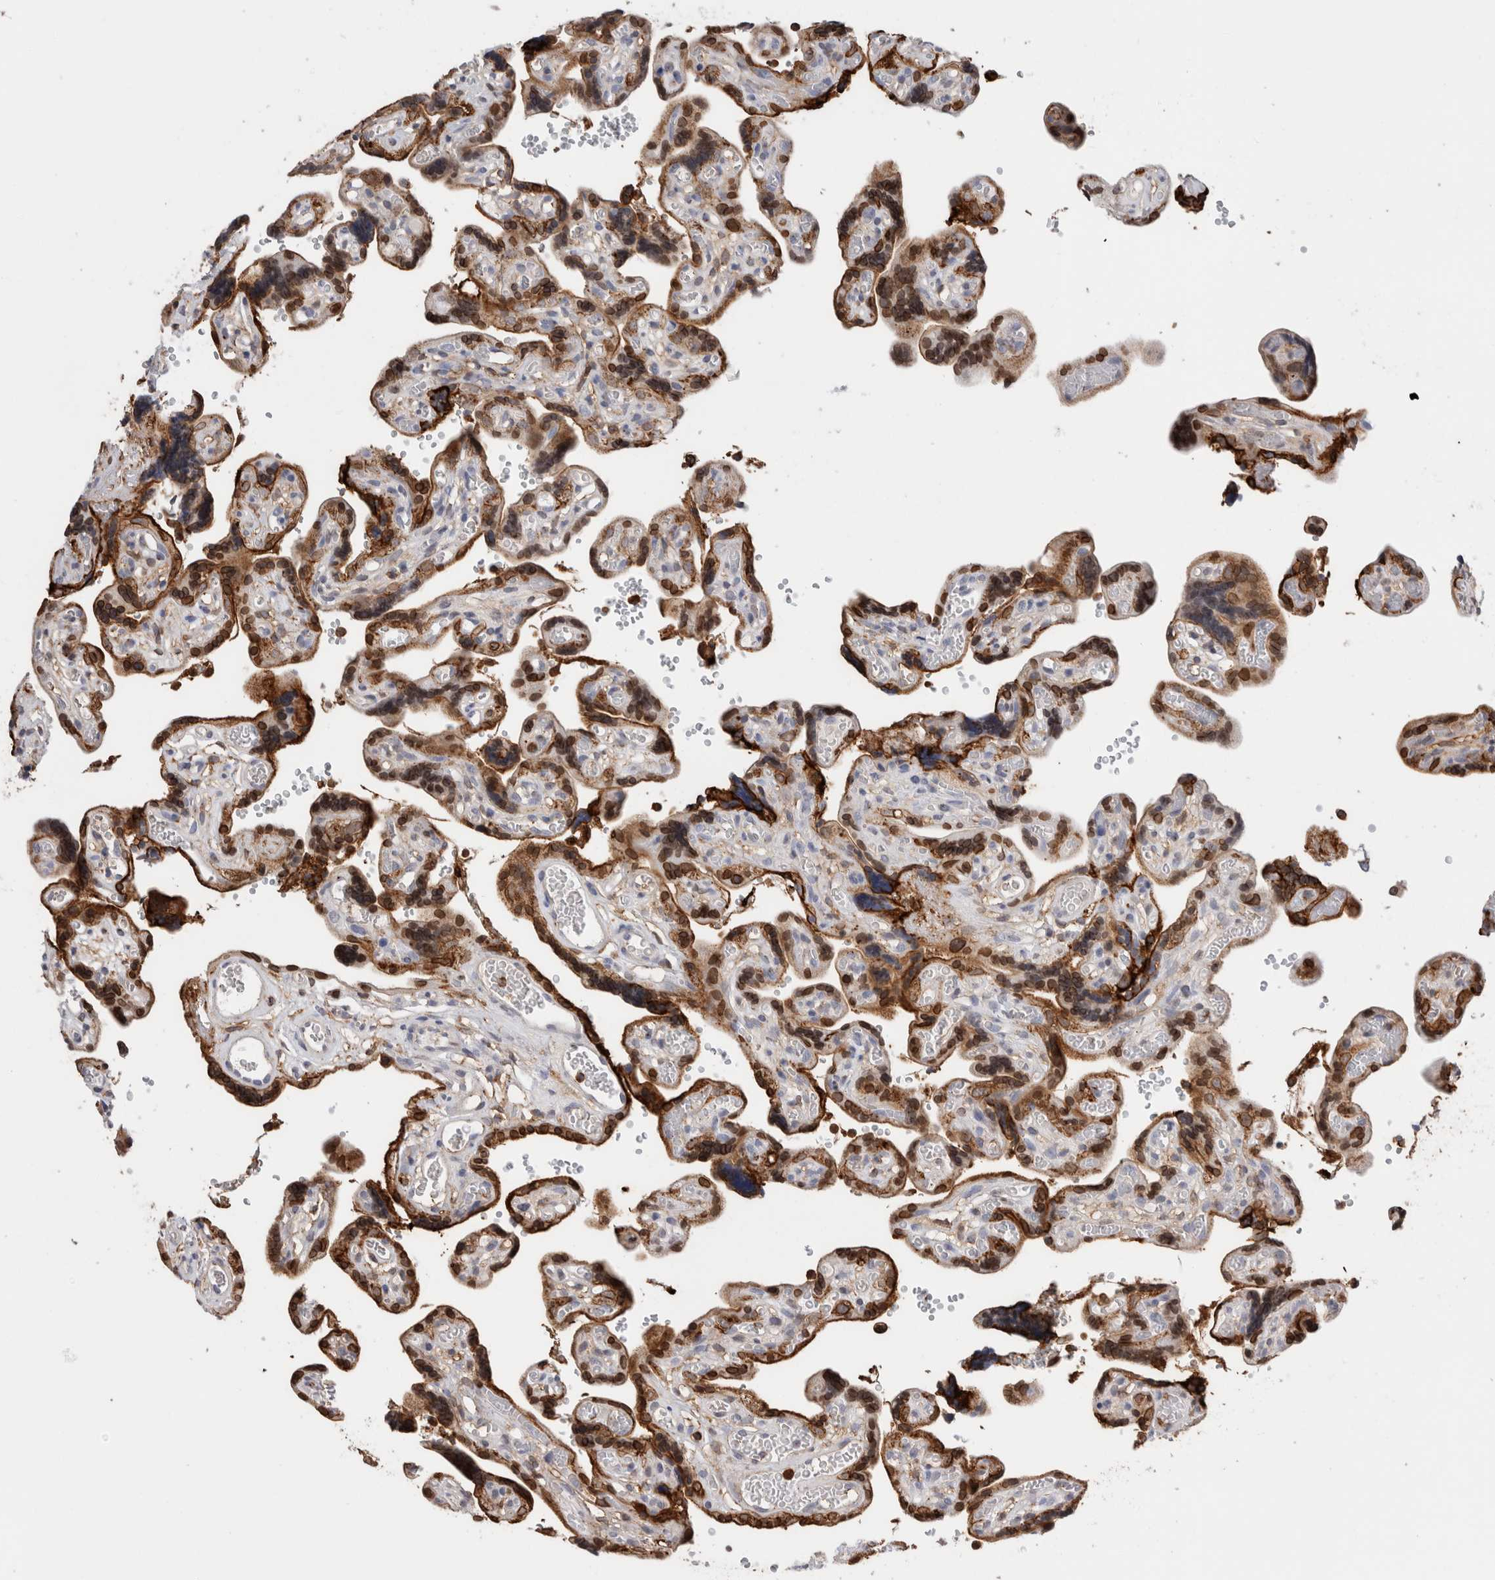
{"staining": {"intensity": "moderate", "quantity": ">75%", "location": "cytoplasmic/membranous,nuclear"}, "tissue": "placenta", "cell_type": "Decidual cells", "image_type": "normal", "snomed": [{"axis": "morphology", "description": "Normal tissue, NOS"}, {"axis": "topography", "description": "Placenta"}], "caption": "Immunohistochemistry (DAB (3,3'-diaminobenzidine)) staining of normal placenta displays moderate cytoplasmic/membranous,nuclear protein staining in about >75% of decidual cells.", "gene": "CCDC88B", "patient": {"sex": "female", "age": 30}}